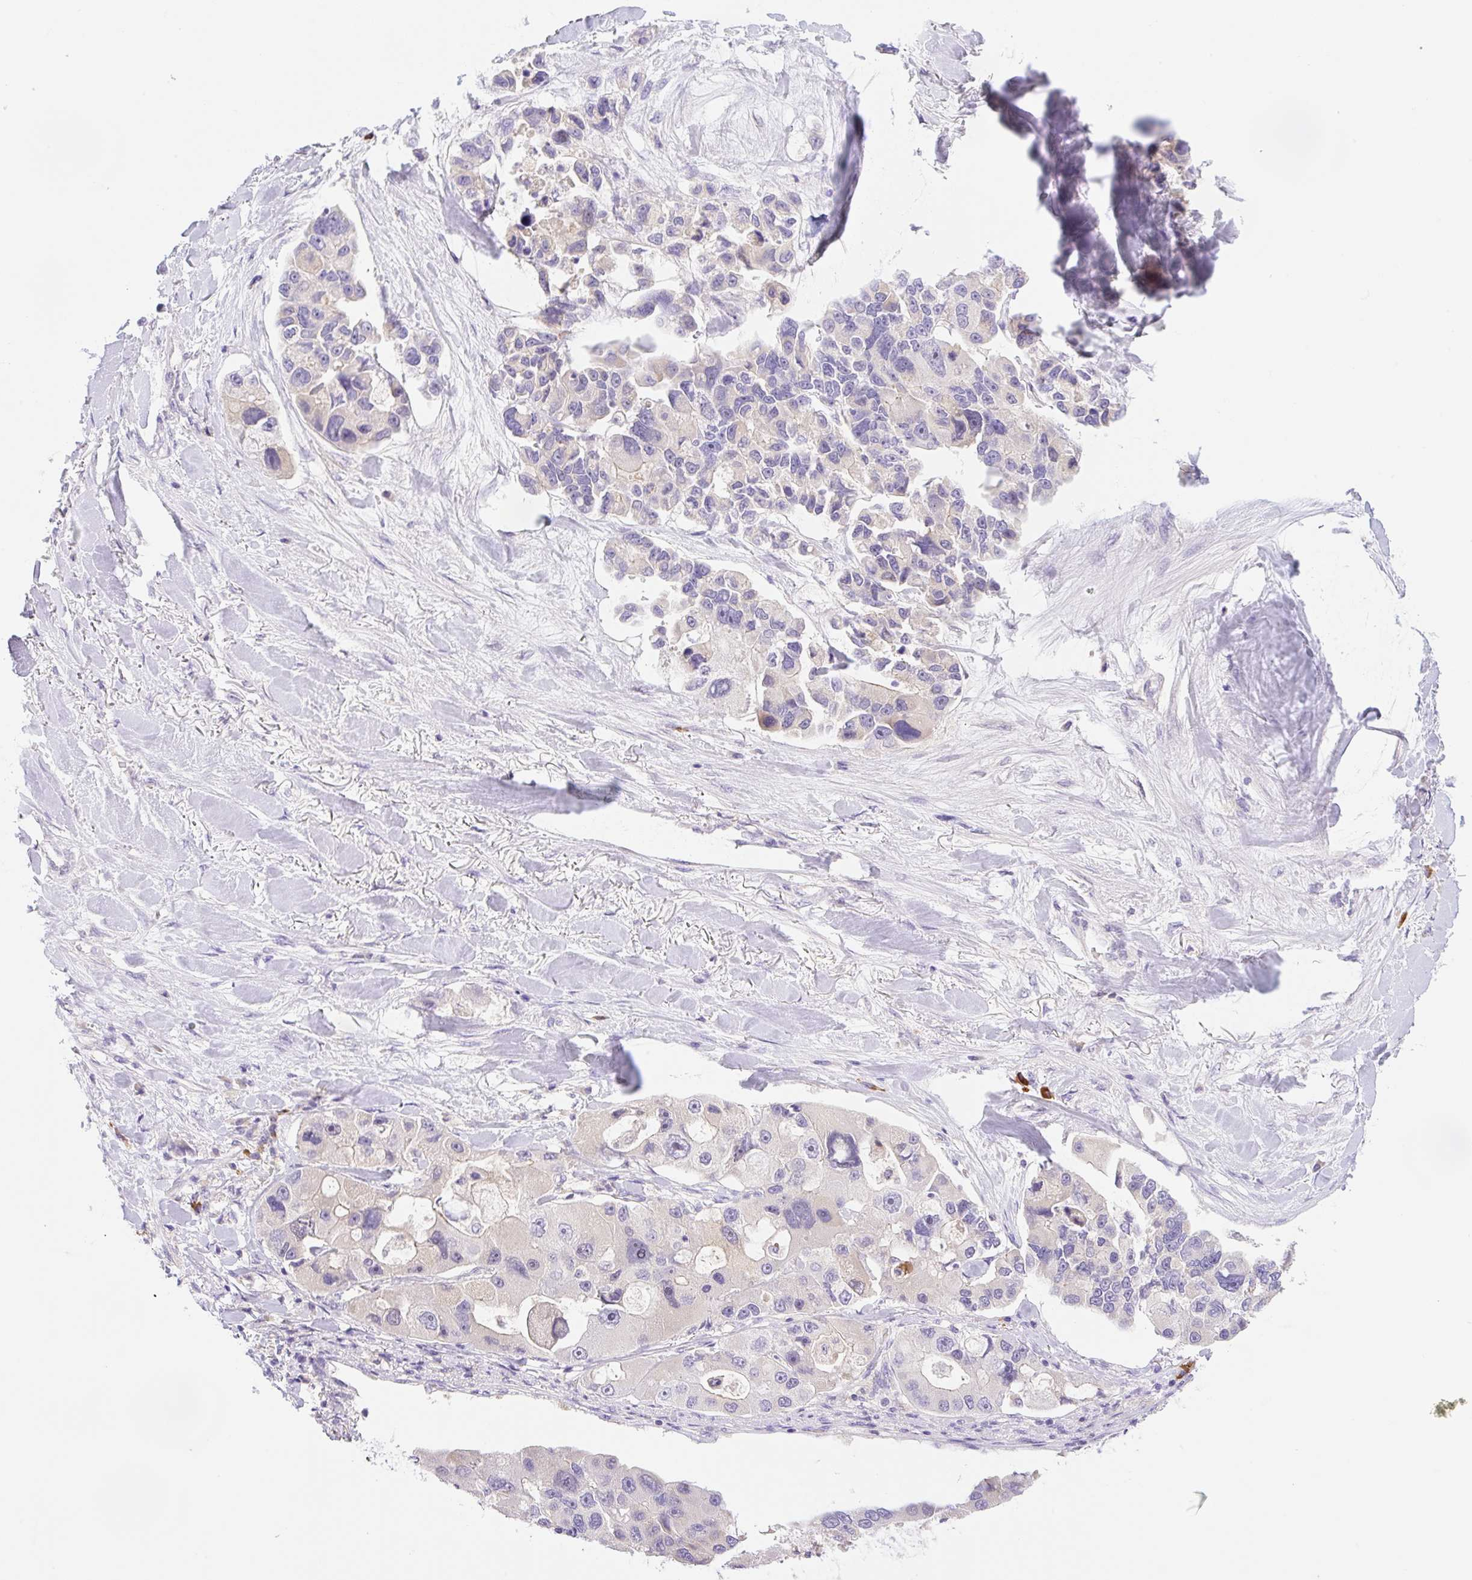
{"staining": {"intensity": "negative", "quantity": "none", "location": "none"}, "tissue": "lung cancer", "cell_type": "Tumor cells", "image_type": "cancer", "snomed": [{"axis": "morphology", "description": "Adenocarcinoma, NOS"}, {"axis": "topography", "description": "Lung"}], "caption": "Image shows no significant protein staining in tumor cells of adenocarcinoma (lung).", "gene": "DENND5A", "patient": {"sex": "female", "age": 54}}